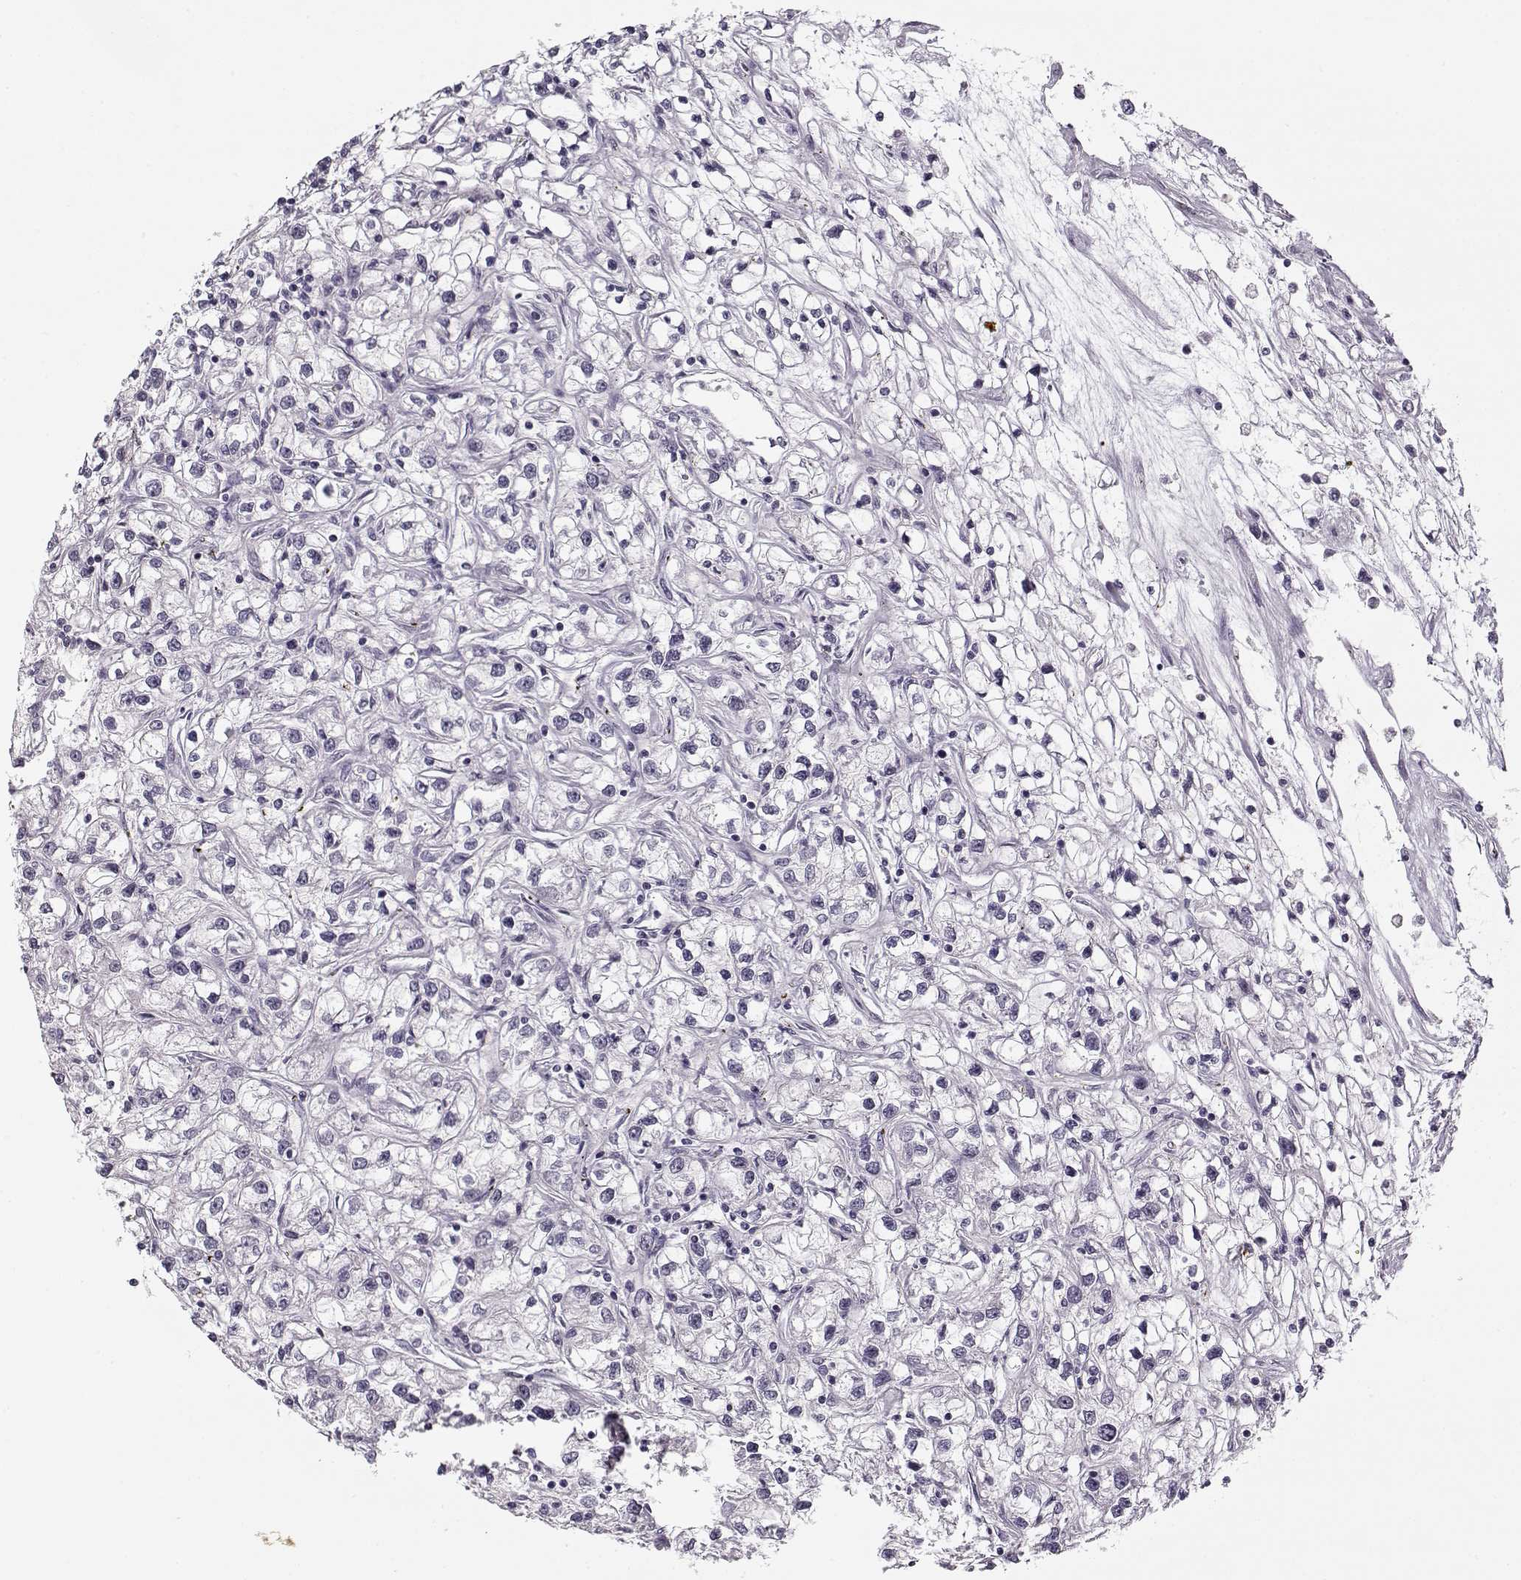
{"staining": {"intensity": "negative", "quantity": "none", "location": "none"}, "tissue": "renal cancer", "cell_type": "Tumor cells", "image_type": "cancer", "snomed": [{"axis": "morphology", "description": "Adenocarcinoma, NOS"}, {"axis": "topography", "description": "Kidney"}], "caption": "Adenocarcinoma (renal) stained for a protein using immunohistochemistry reveals no positivity tumor cells.", "gene": "PNMT", "patient": {"sex": "female", "age": 59}}